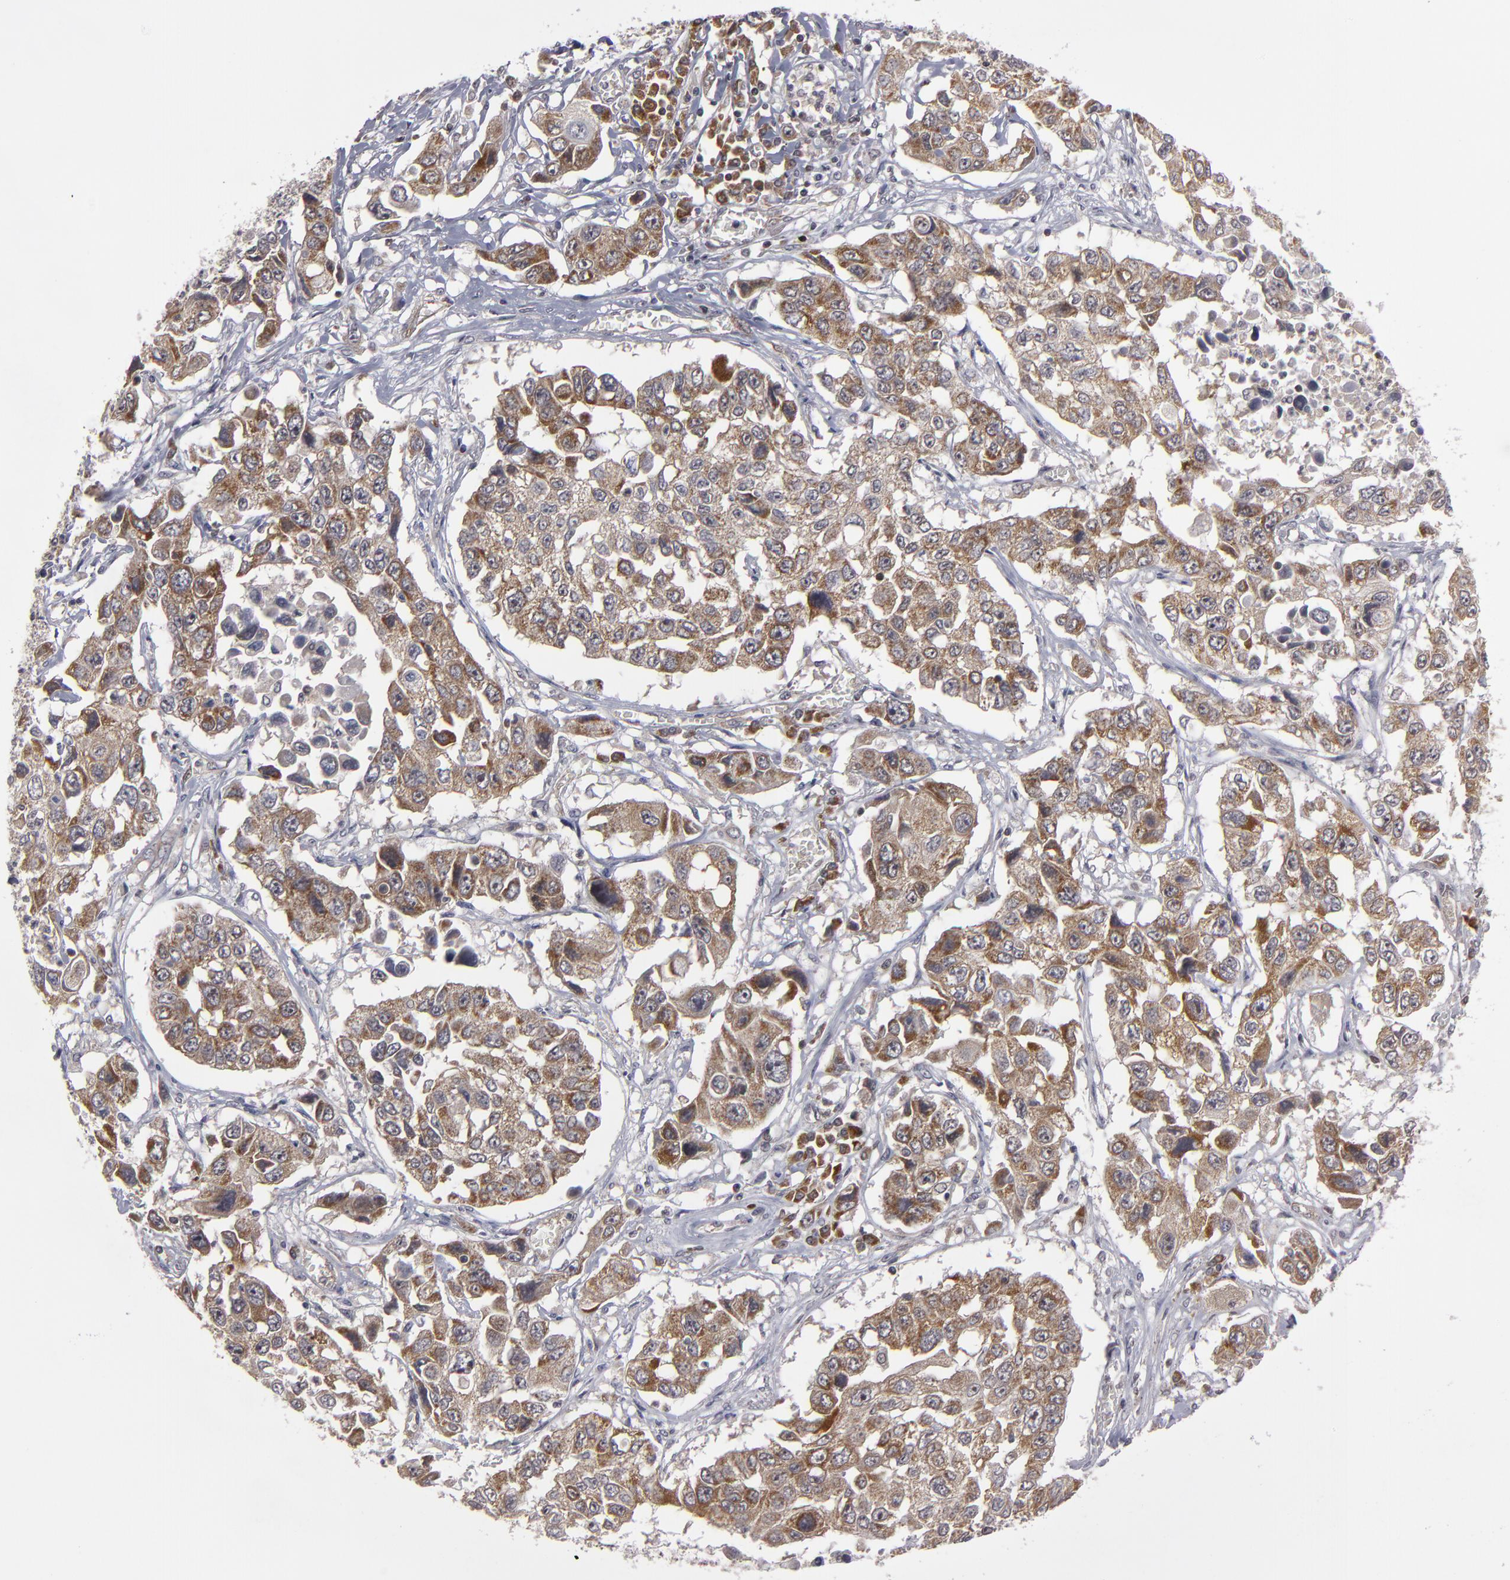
{"staining": {"intensity": "moderate", "quantity": "25%-75%", "location": "cytoplasmic/membranous"}, "tissue": "lung cancer", "cell_type": "Tumor cells", "image_type": "cancer", "snomed": [{"axis": "morphology", "description": "Squamous cell carcinoma, NOS"}, {"axis": "topography", "description": "Lung"}], "caption": "The immunohistochemical stain highlights moderate cytoplasmic/membranous expression in tumor cells of lung cancer tissue.", "gene": "GLCCI1", "patient": {"sex": "male", "age": 71}}